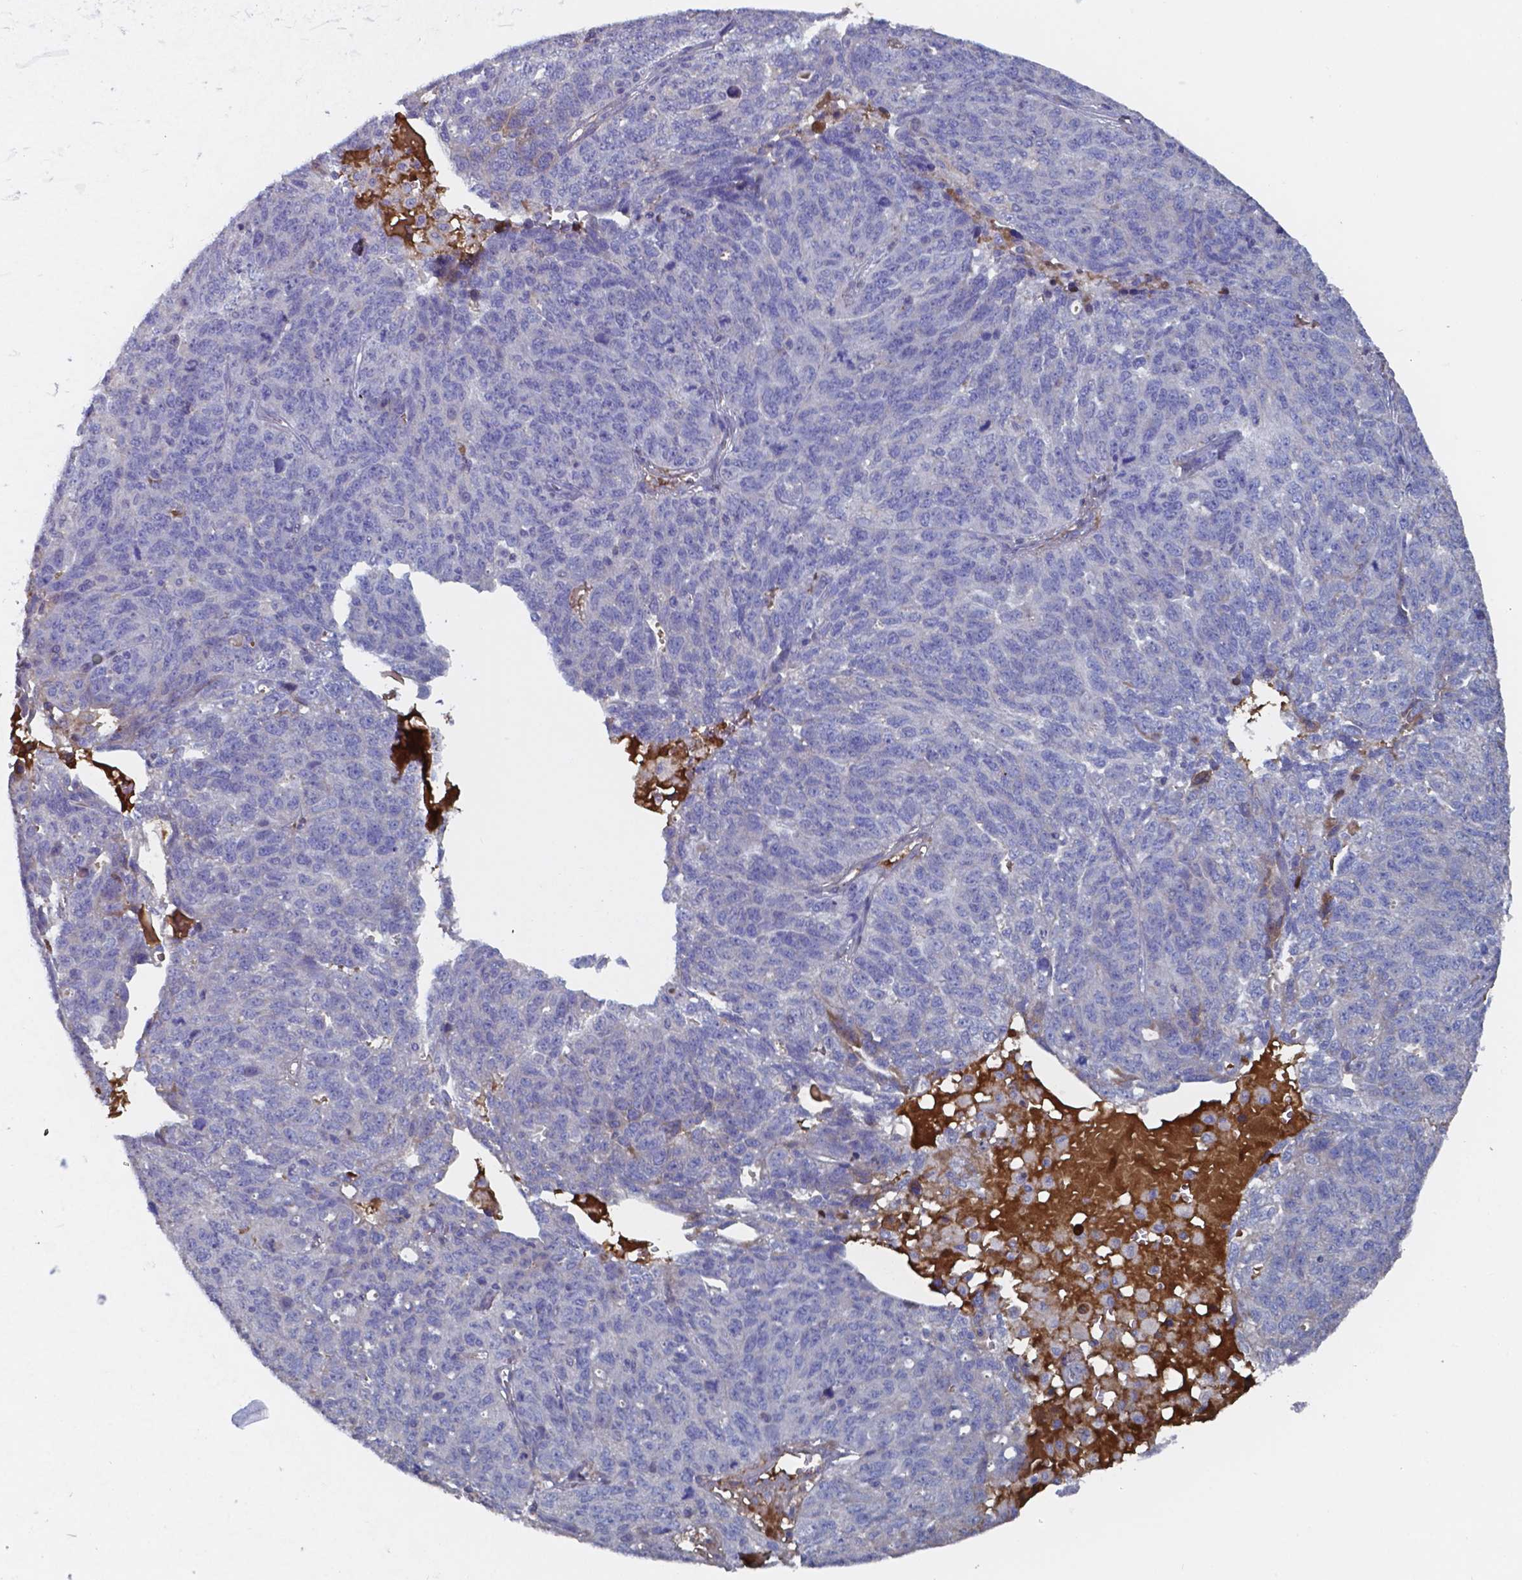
{"staining": {"intensity": "negative", "quantity": "none", "location": "none"}, "tissue": "ovarian cancer", "cell_type": "Tumor cells", "image_type": "cancer", "snomed": [{"axis": "morphology", "description": "Cystadenocarcinoma, serous, NOS"}, {"axis": "topography", "description": "Ovary"}], "caption": "Tumor cells are negative for brown protein staining in serous cystadenocarcinoma (ovarian). (DAB (3,3'-diaminobenzidine) IHC visualized using brightfield microscopy, high magnification).", "gene": "BTBD17", "patient": {"sex": "female", "age": 71}}